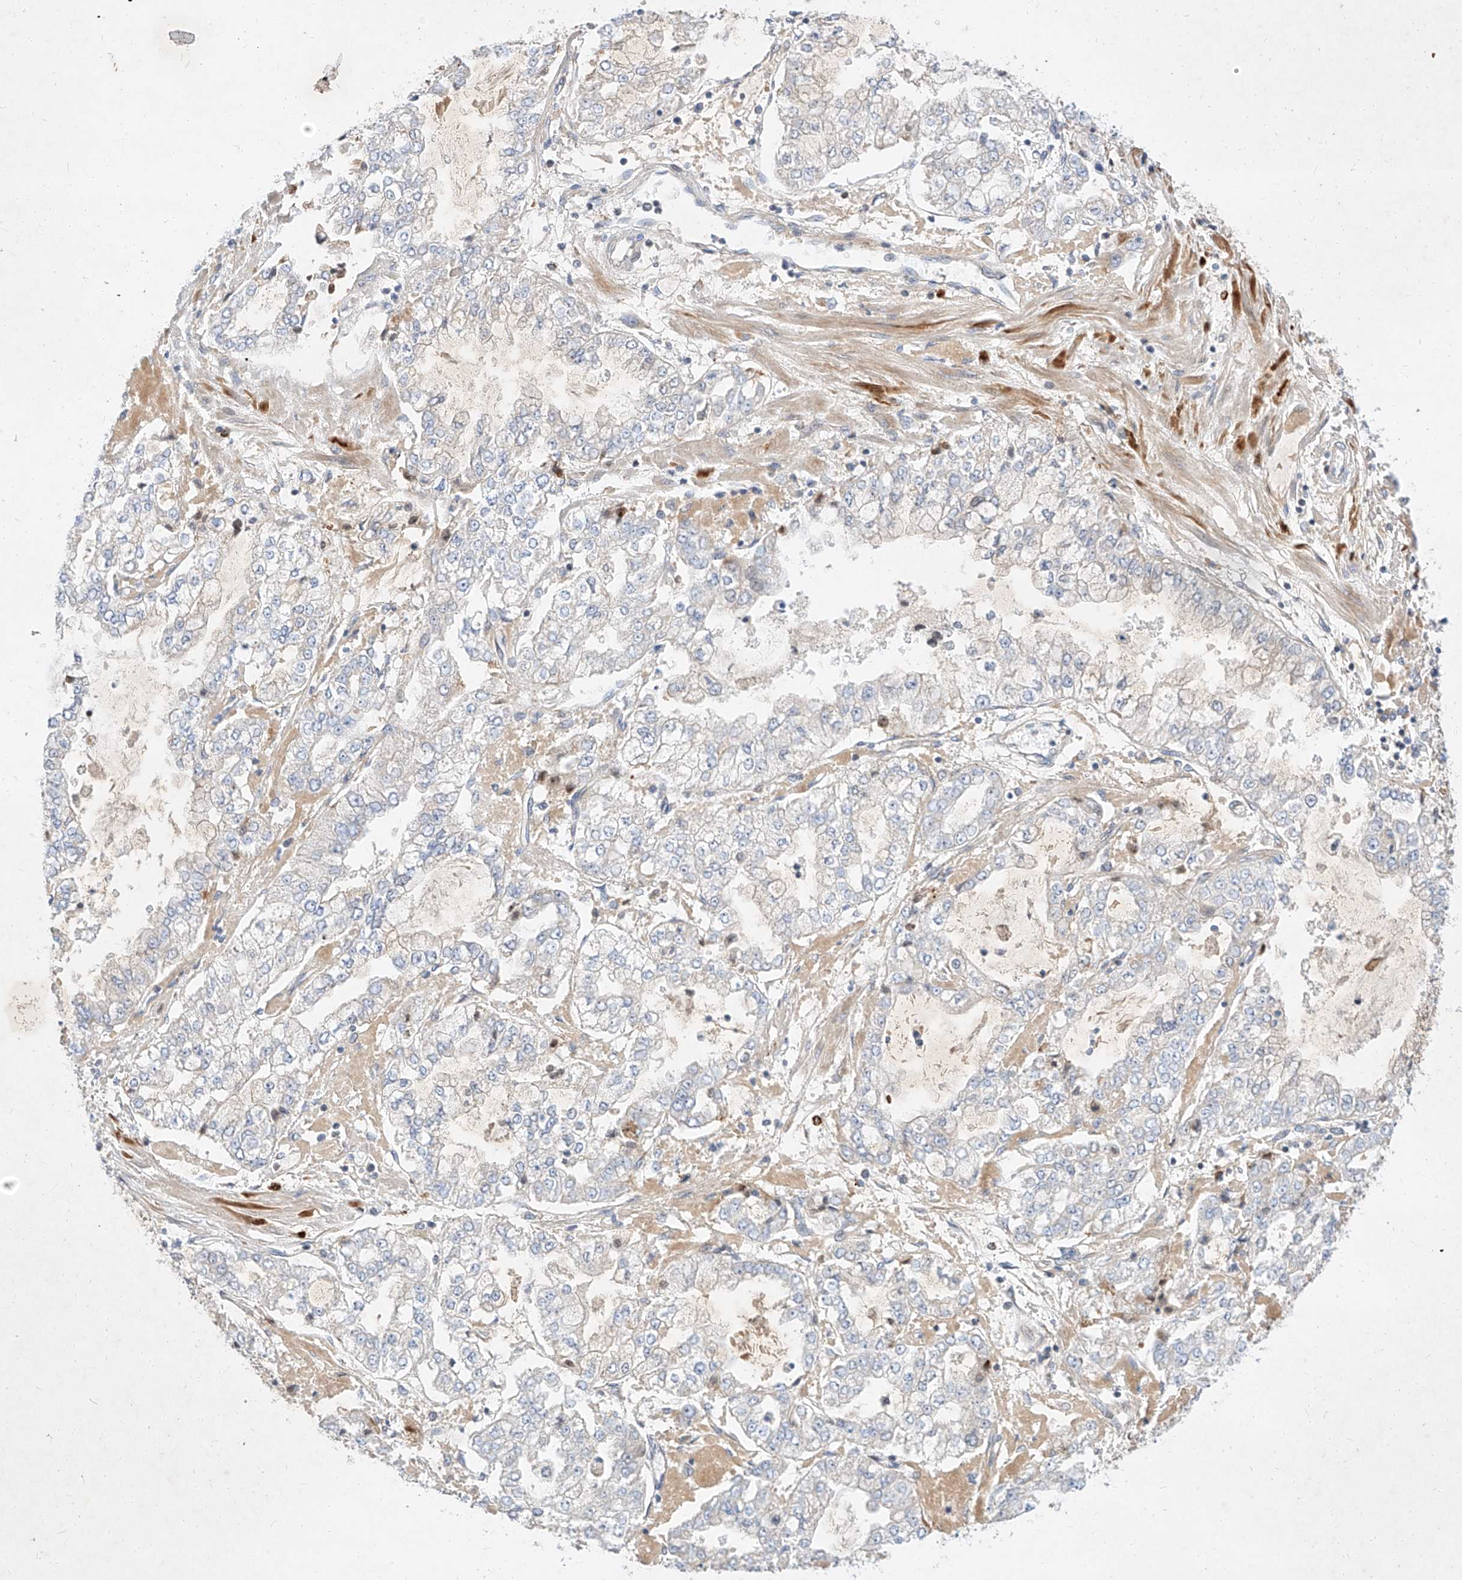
{"staining": {"intensity": "negative", "quantity": "none", "location": "none"}, "tissue": "stomach cancer", "cell_type": "Tumor cells", "image_type": "cancer", "snomed": [{"axis": "morphology", "description": "Adenocarcinoma, NOS"}, {"axis": "topography", "description": "Stomach"}], "caption": "IHC histopathology image of stomach cancer (adenocarcinoma) stained for a protein (brown), which displays no staining in tumor cells.", "gene": "OSGEPL1", "patient": {"sex": "male", "age": 76}}